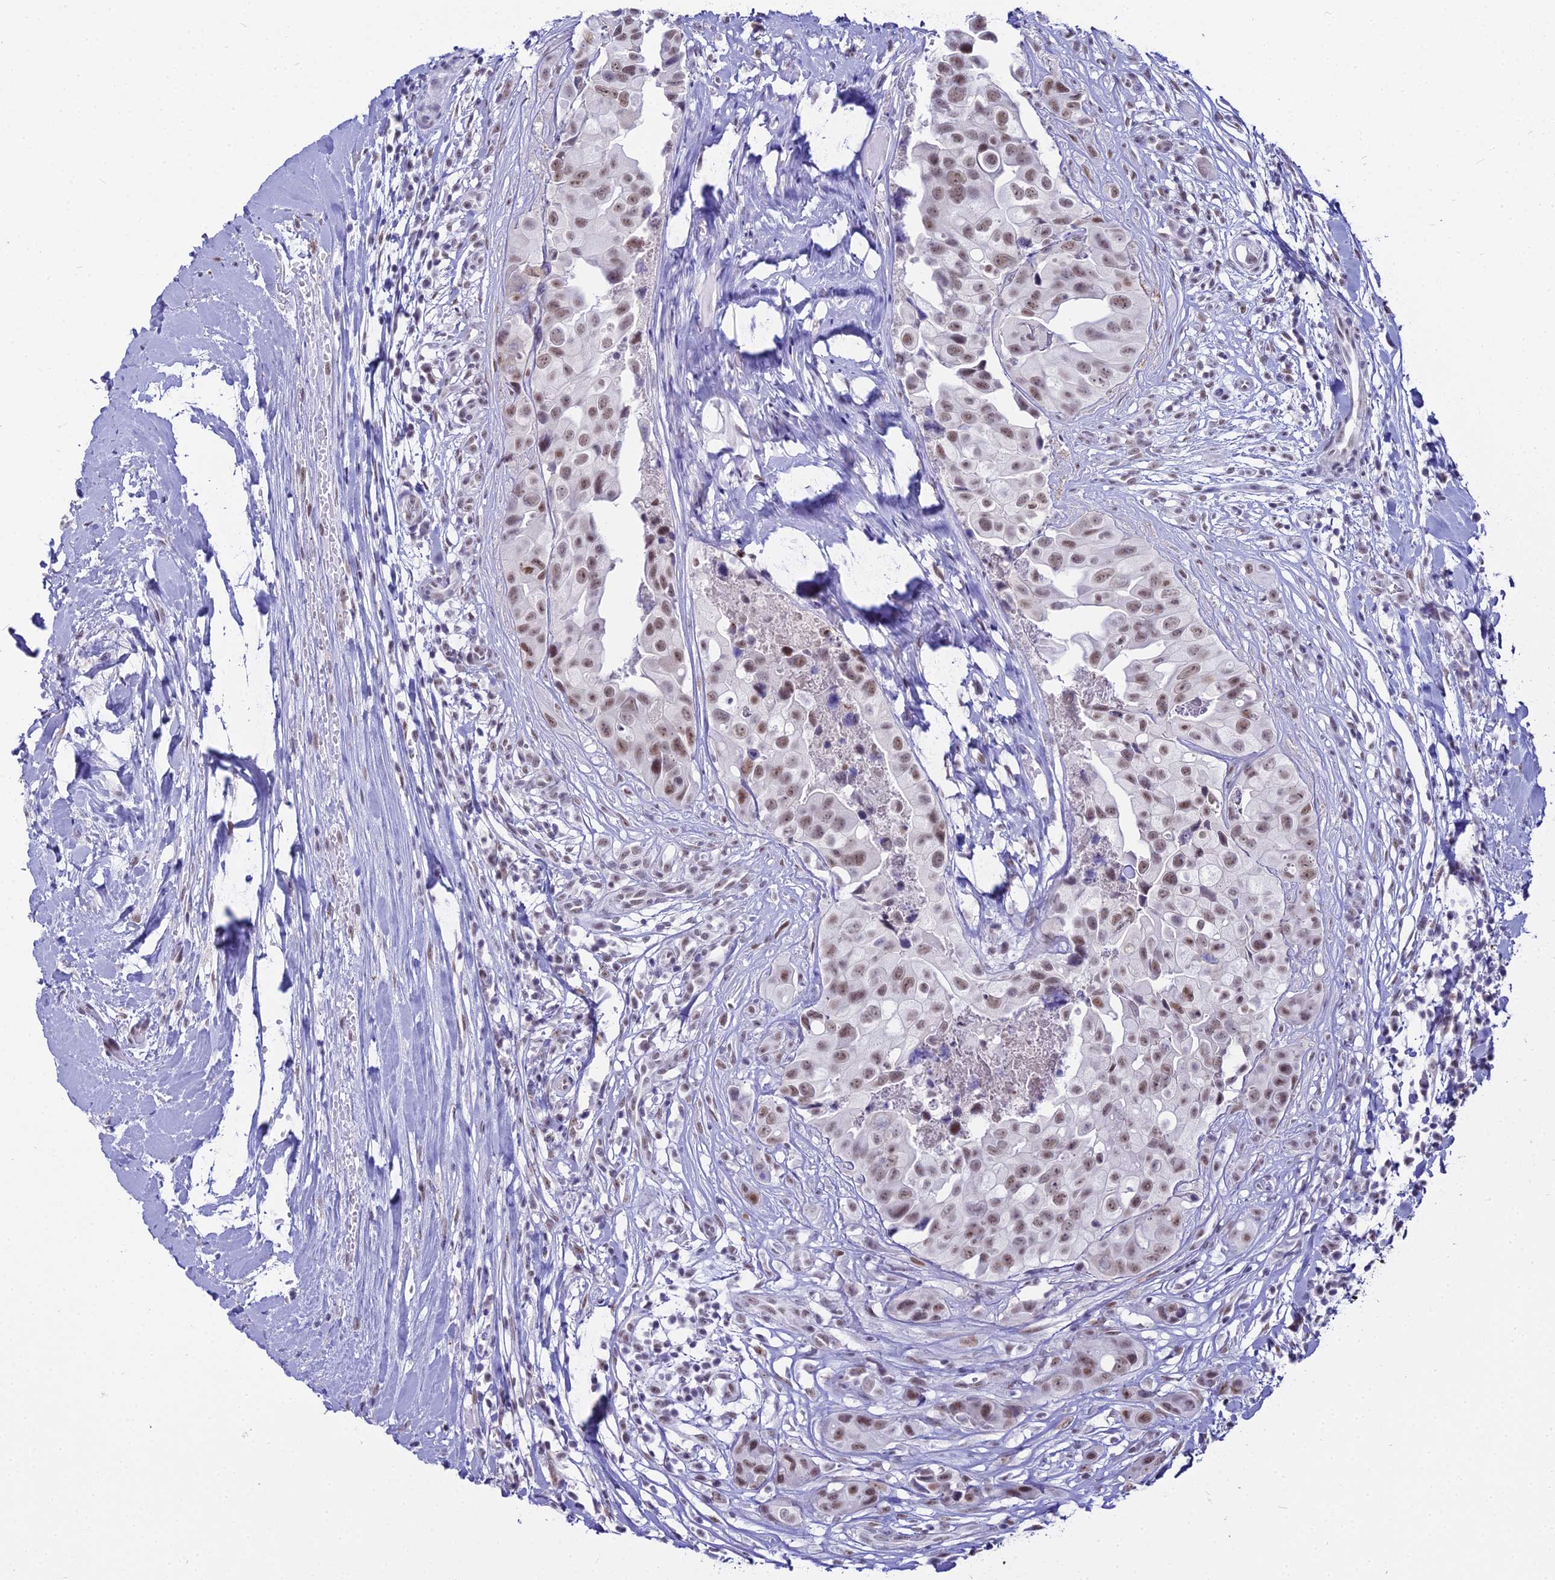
{"staining": {"intensity": "moderate", "quantity": ">75%", "location": "nuclear"}, "tissue": "head and neck cancer", "cell_type": "Tumor cells", "image_type": "cancer", "snomed": [{"axis": "morphology", "description": "Adenocarcinoma, NOS"}, {"axis": "morphology", "description": "Adenocarcinoma, metastatic, NOS"}, {"axis": "topography", "description": "Head-Neck"}], "caption": "An IHC image of neoplastic tissue is shown. Protein staining in brown highlights moderate nuclear positivity in adenocarcinoma (head and neck) within tumor cells. The staining was performed using DAB (3,3'-diaminobenzidine), with brown indicating positive protein expression. Nuclei are stained blue with hematoxylin.", "gene": "RBM12", "patient": {"sex": "male", "age": 75}}